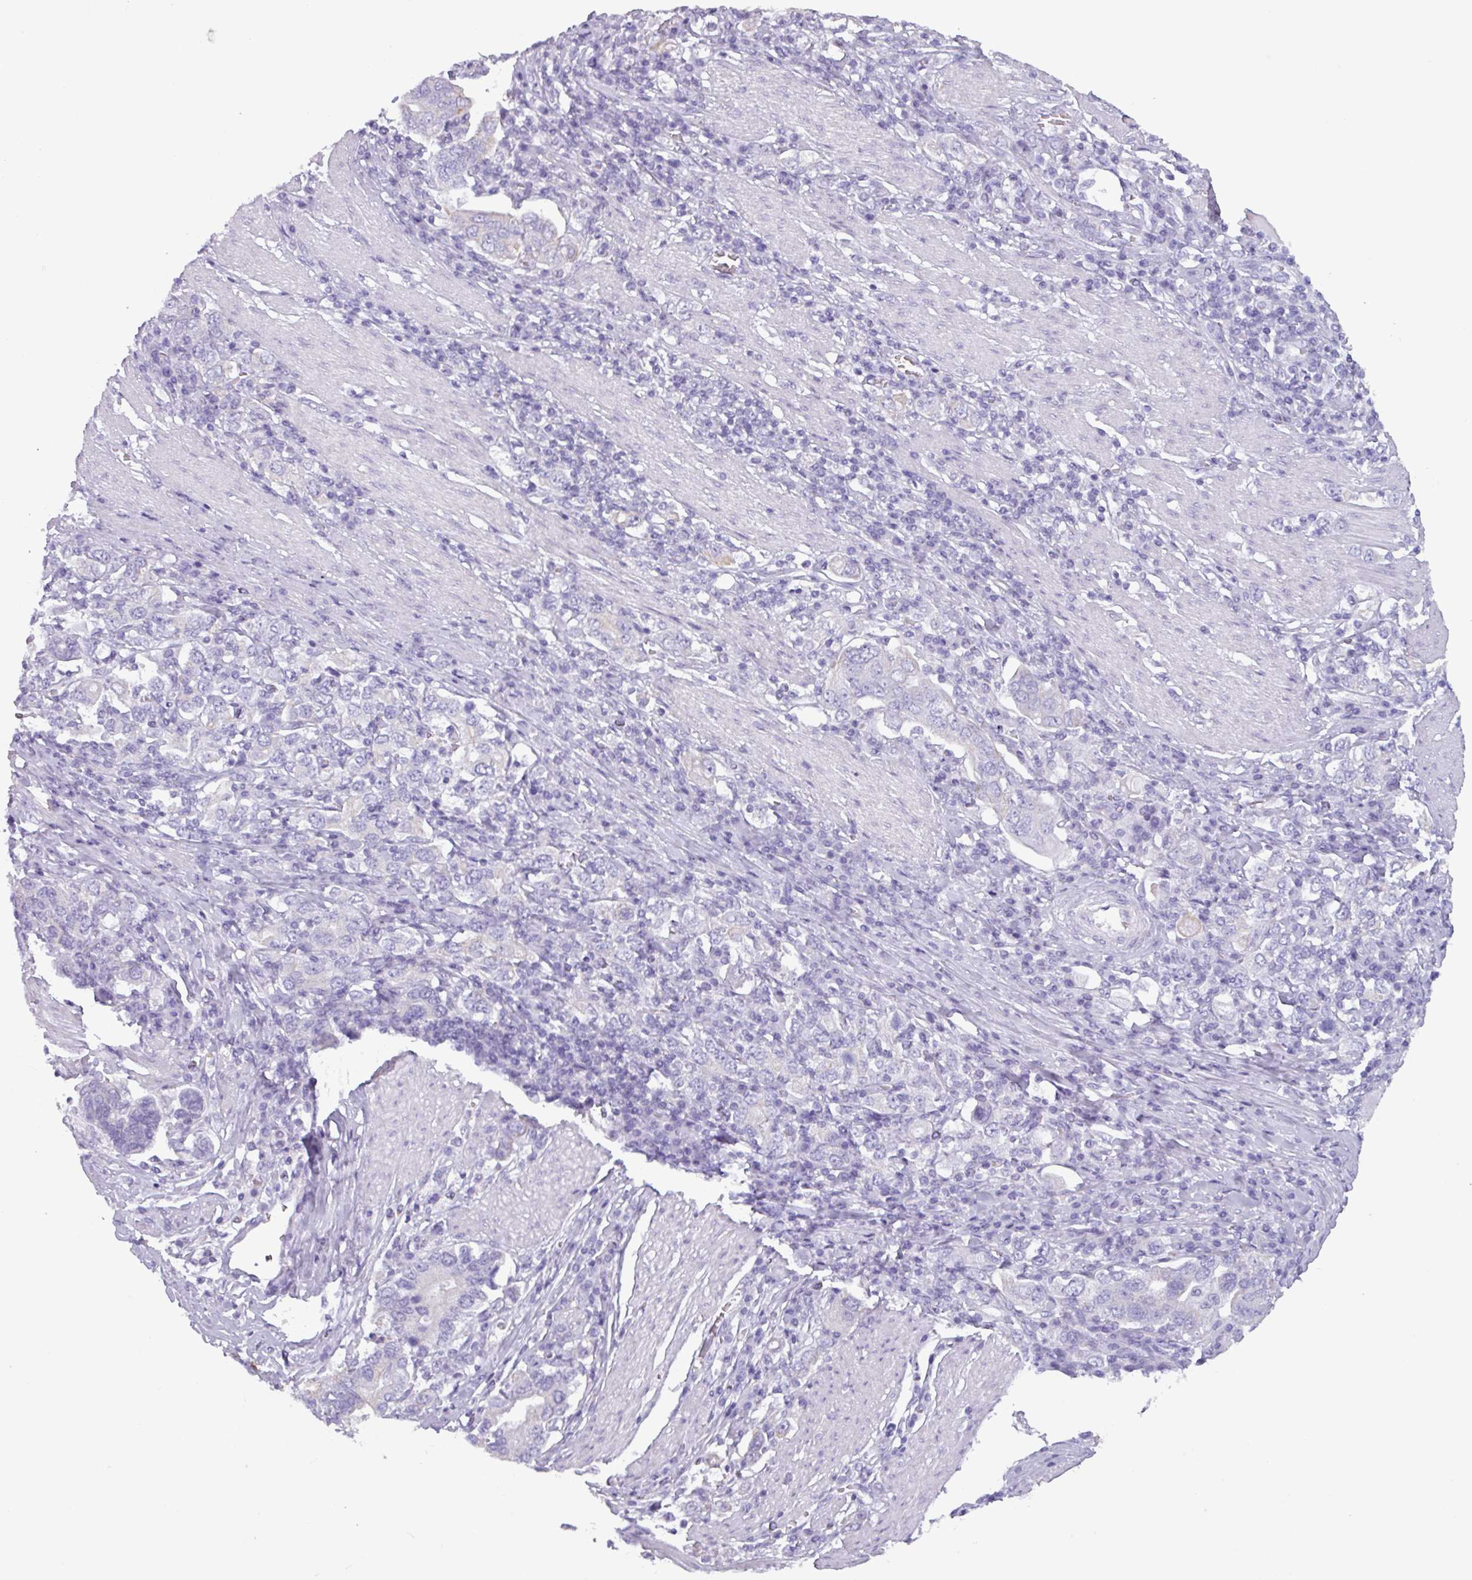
{"staining": {"intensity": "negative", "quantity": "none", "location": "none"}, "tissue": "stomach cancer", "cell_type": "Tumor cells", "image_type": "cancer", "snomed": [{"axis": "morphology", "description": "Adenocarcinoma, NOS"}, {"axis": "topography", "description": "Stomach, upper"}, {"axis": "topography", "description": "Stomach"}], "caption": "Immunohistochemistry (IHC) of stomach cancer demonstrates no expression in tumor cells. (DAB (3,3'-diaminobenzidine) immunohistochemistry (IHC) with hematoxylin counter stain).", "gene": "CAMK1", "patient": {"sex": "male", "age": 62}}